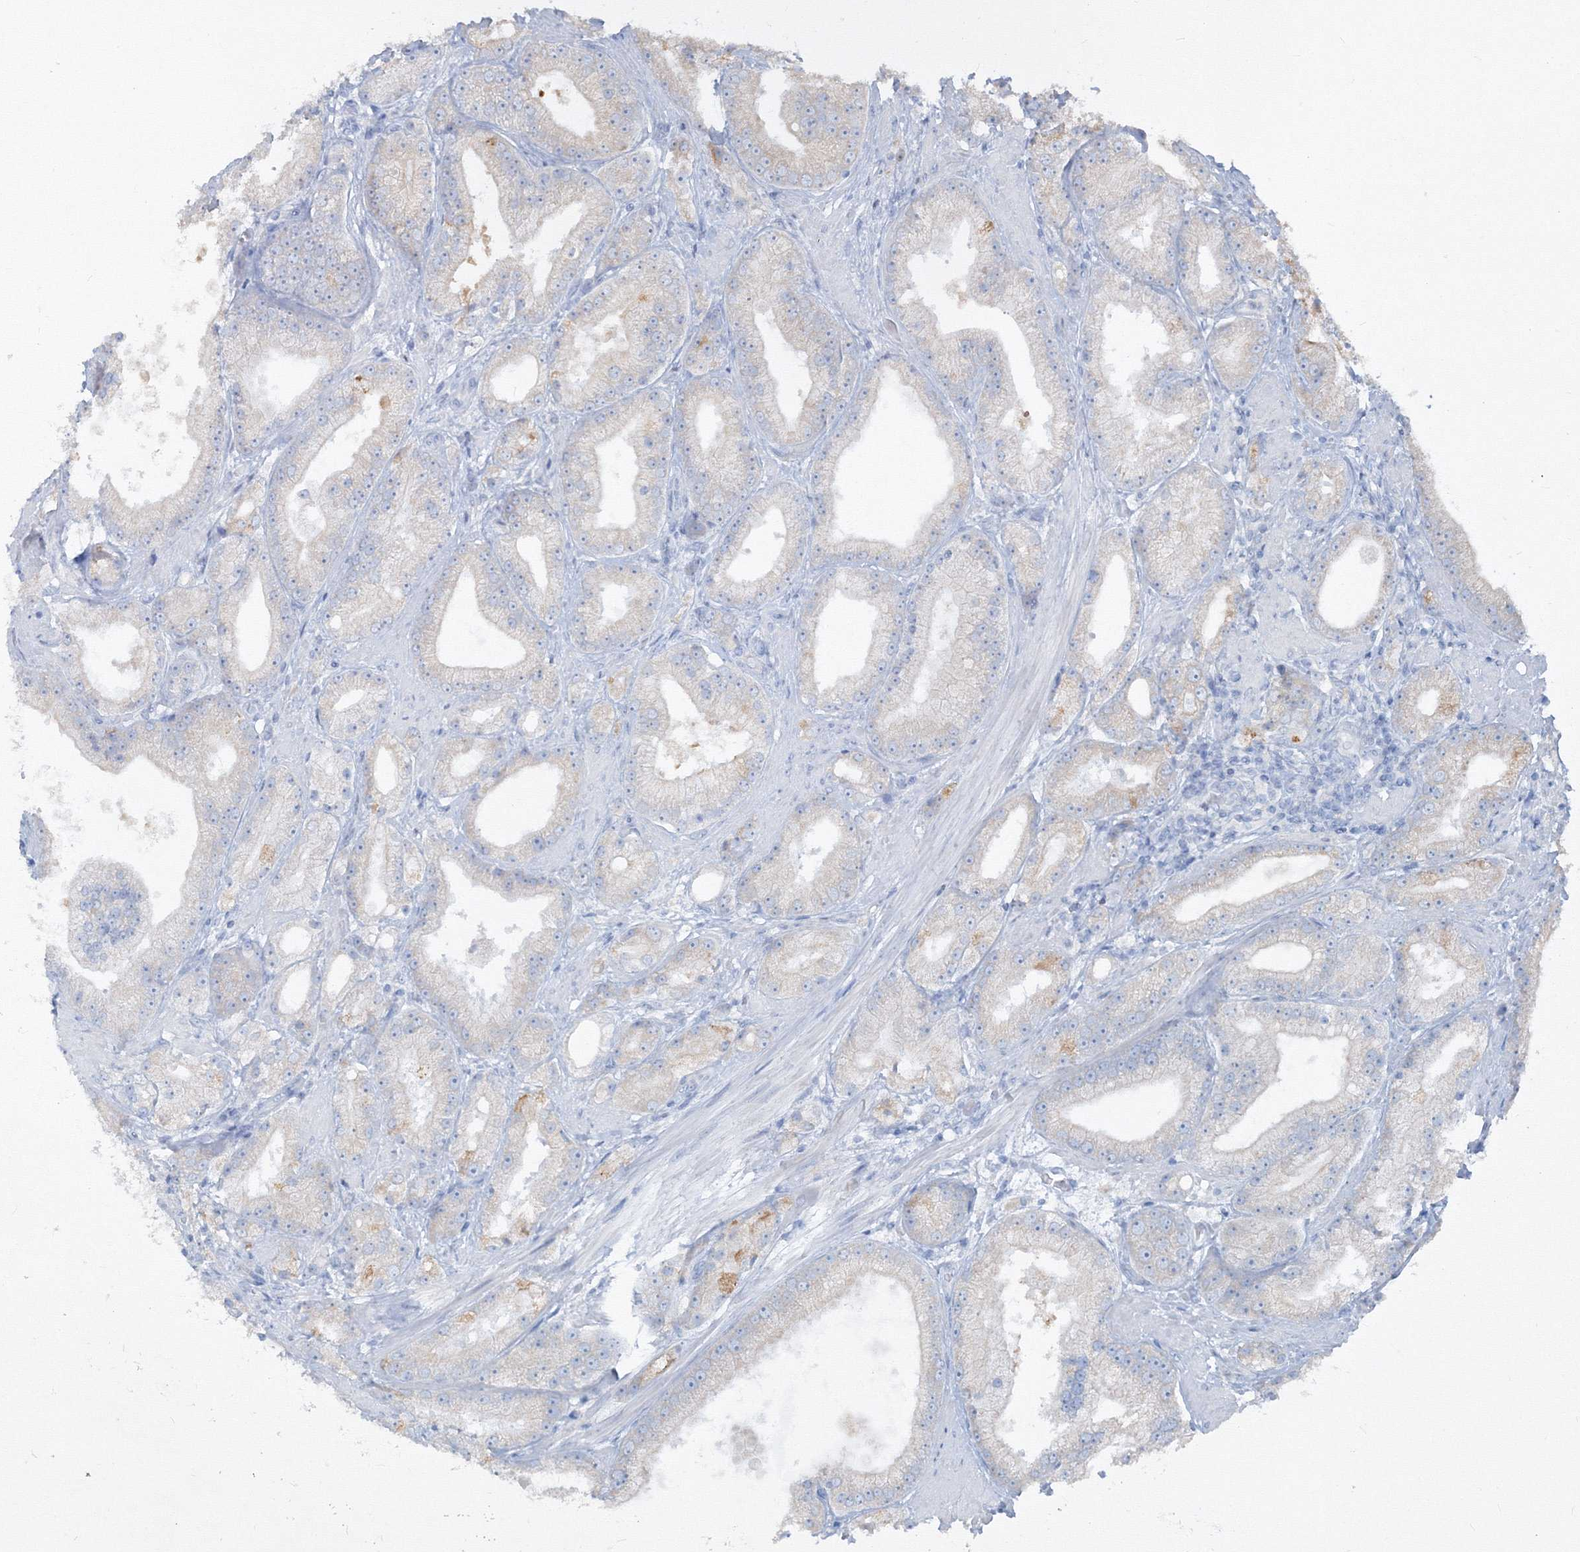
{"staining": {"intensity": "negative", "quantity": "none", "location": "none"}, "tissue": "prostate cancer", "cell_type": "Tumor cells", "image_type": "cancer", "snomed": [{"axis": "morphology", "description": "Adenocarcinoma, Low grade"}, {"axis": "topography", "description": "Prostate"}], "caption": "Immunohistochemistry (IHC) of human low-grade adenocarcinoma (prostate) displays no positivity in tumor cells.", "gene": "IFNAR1", "patient": {"sex": "male", "age": 67}}